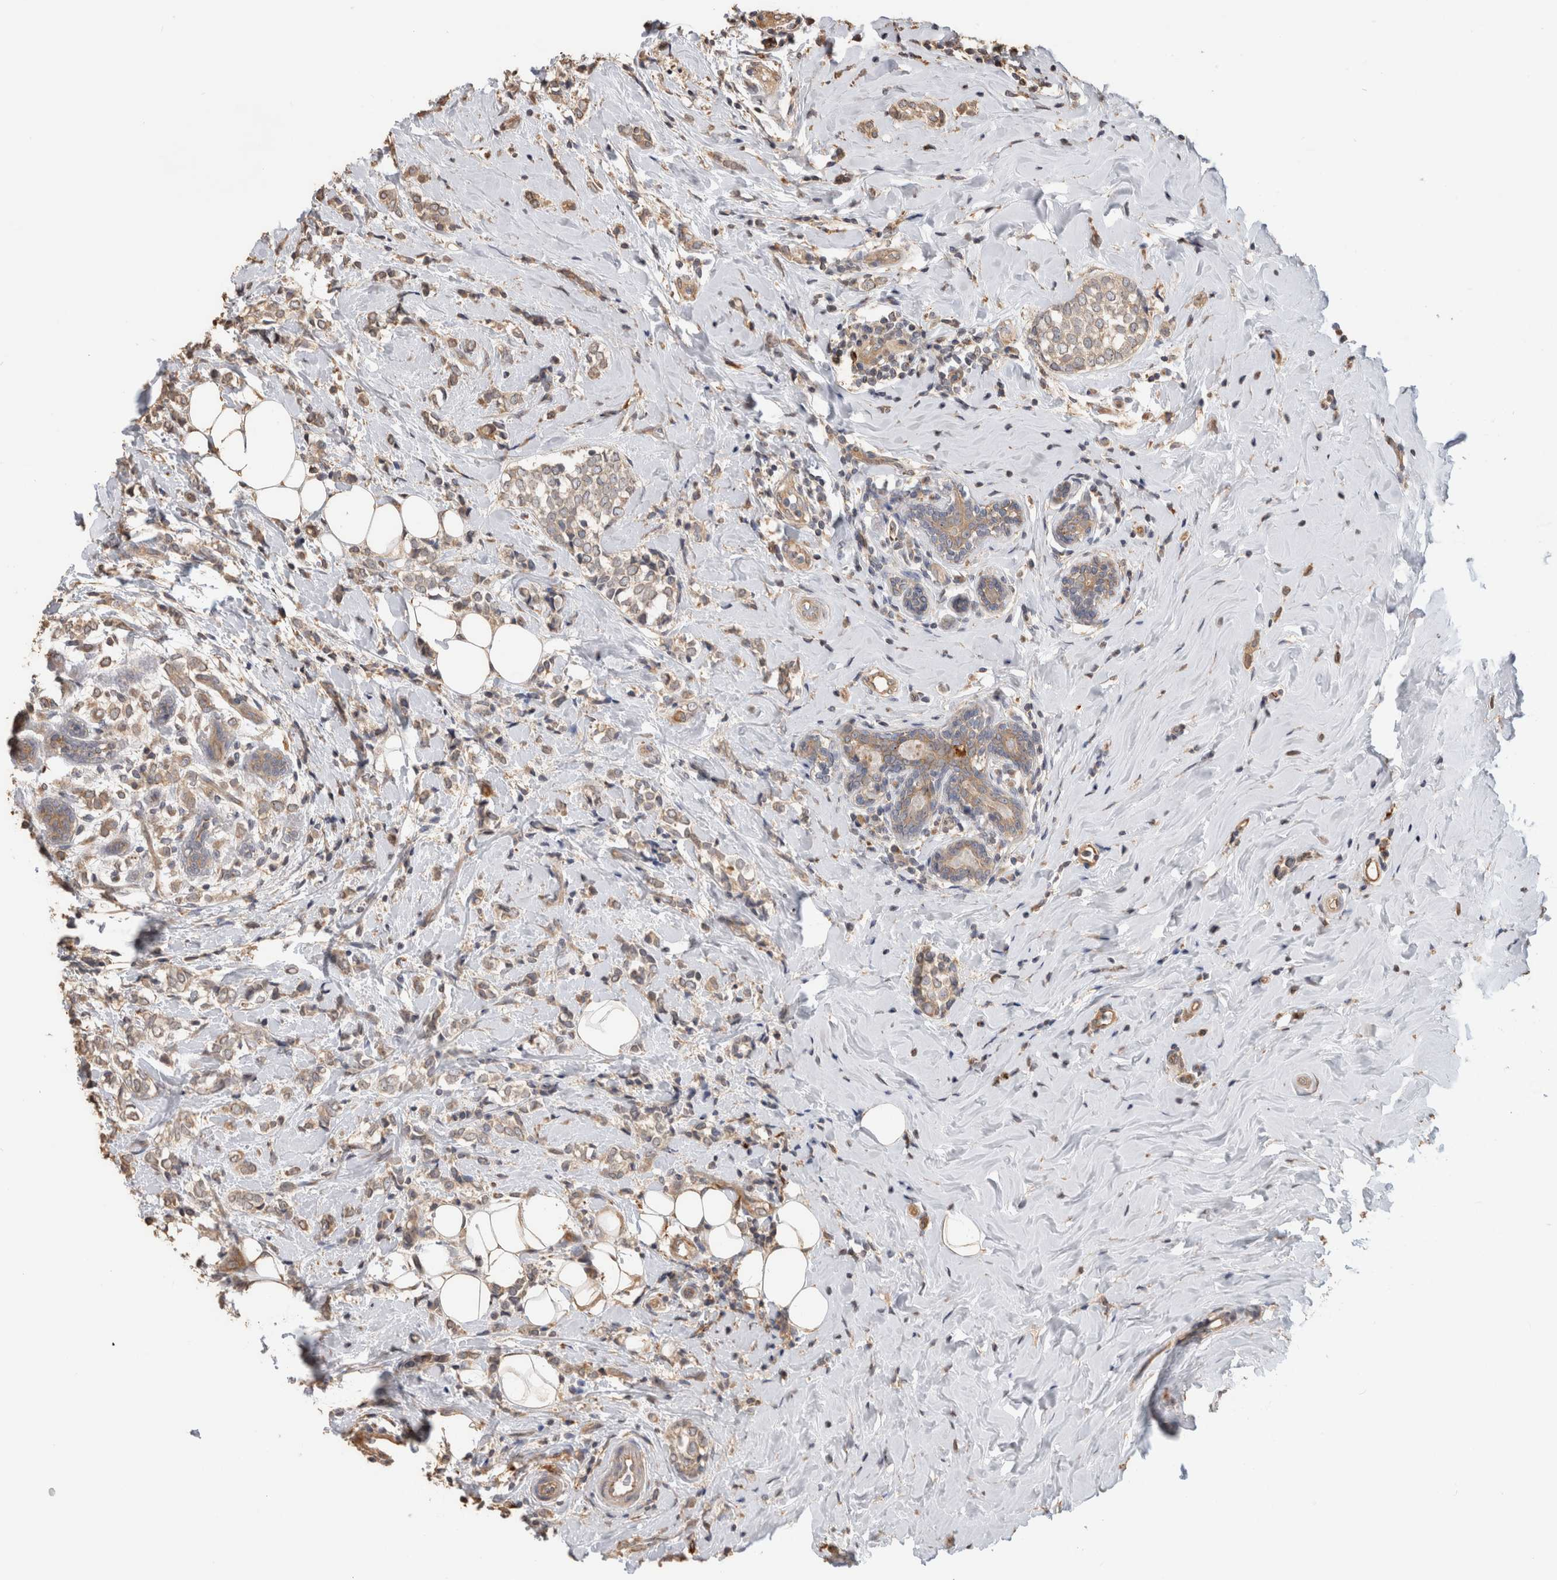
{"staining": {"intensity": "weak", "quantity": ">75%", "location": "cytoplasmic/membranous"}, "tissue": "breast cancer", "cell_type": "Tumor cells", "image_type": "cancer", "snomed": [{"axis": "morphology", "description": "Normal tissue, NOS"}, {"axis": "morphology", "description": "Lobular carcinoma"}, {"axis": "topography", "description": "Breast"}], "caption": "Human breast cancer stained with a protein marker shows weak staining in tumor cells.", "gene": "CLIP1", "patient": {"sex": "female", "age": 47}}